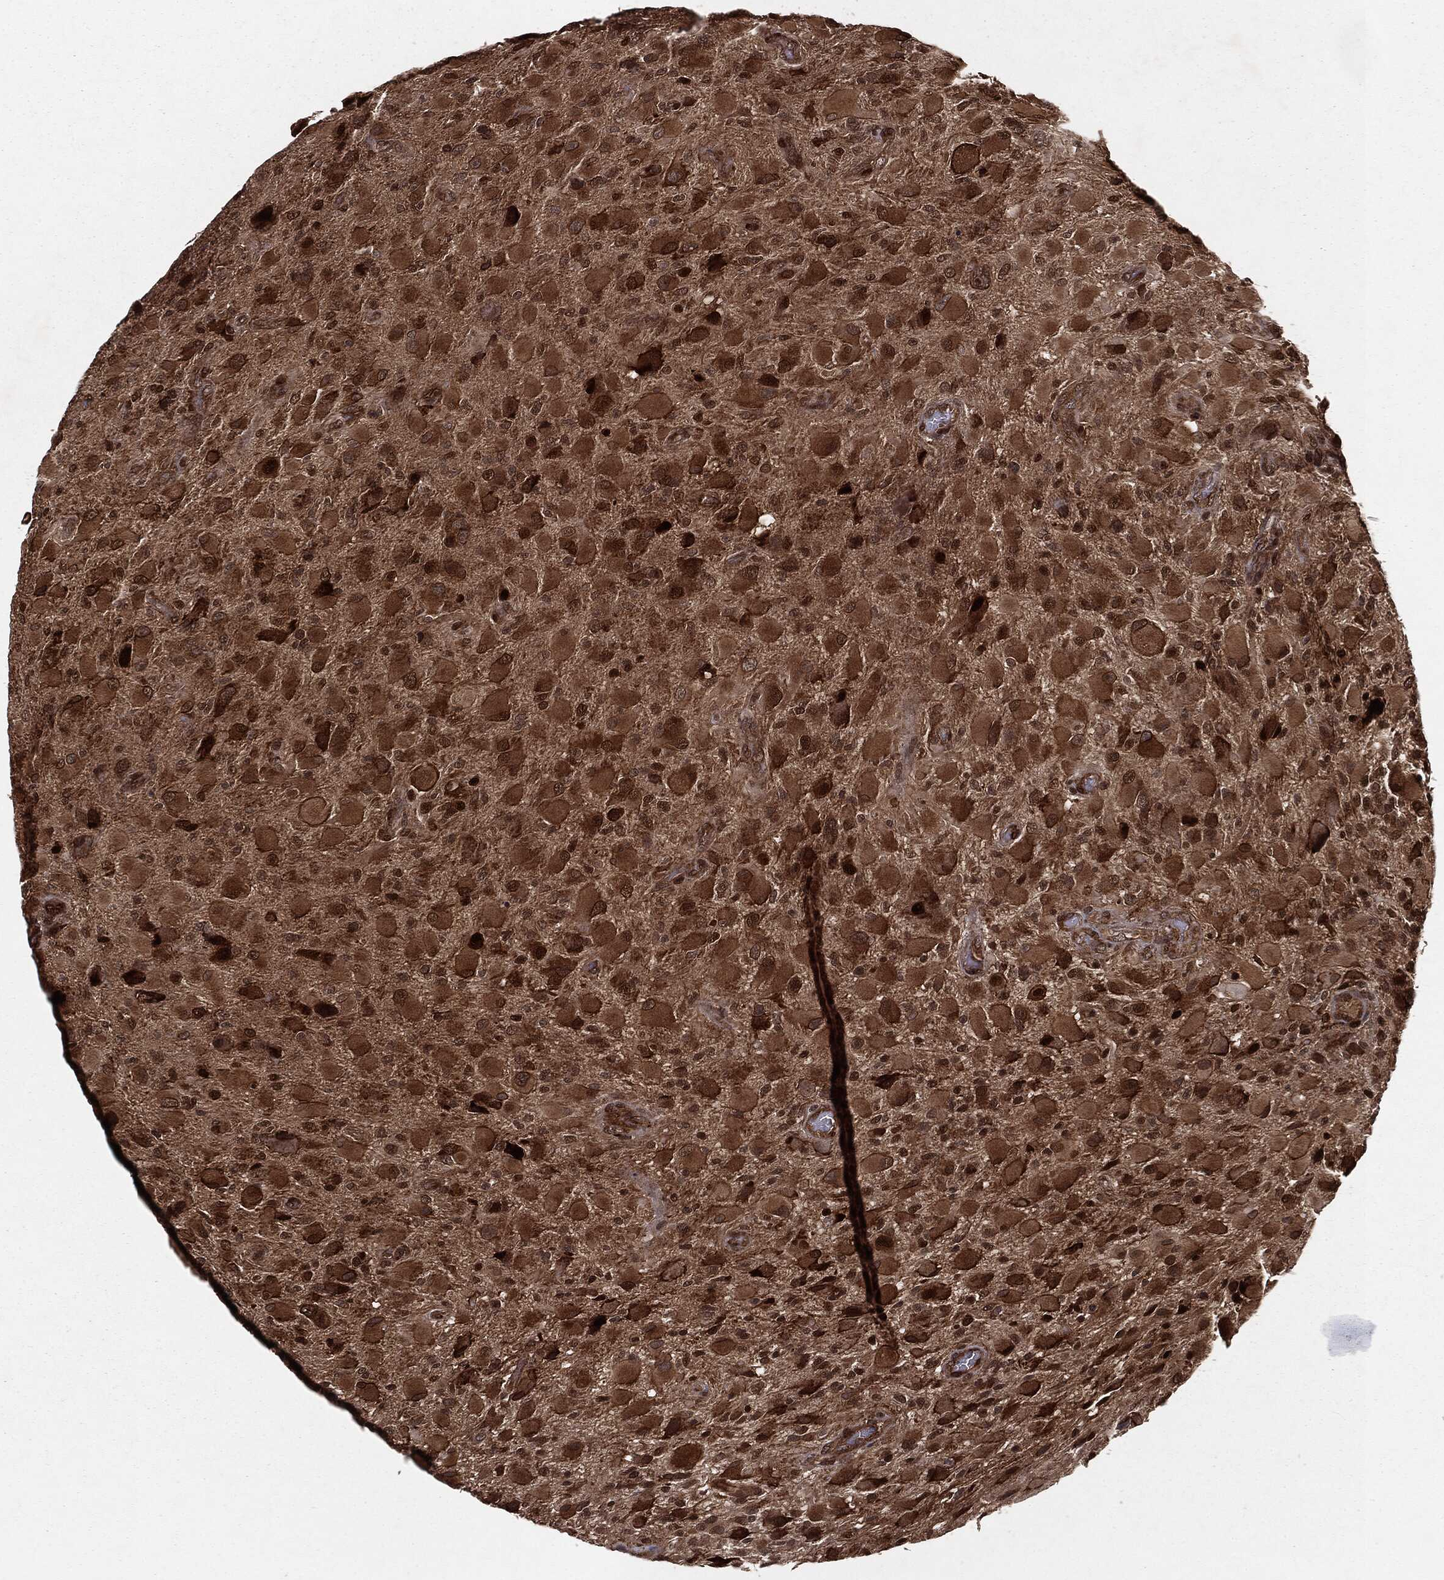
{"staining": {"intensity": "strong", "quantity": ">75%", "location": "cytoplasmic/membranous"}, "tissue": "glioma", "cell_type": "Tumor cells", "image_type": "cancer", "snomed": [{"axis": "morphology", "description": "Glioma, malignant, High grade"}, {"axis": "topography", "description": "Cerebral cortex"}], "caption": "Immunohistochemical staining of high-grade glioma (malignant) shows strong cytoplasmic/membranous protein expression in approximately >75% of tumor cells. Immunohistochemistry stains the protein of interest in brown and the nuclei are stained blue.", "gene": "RANBP9", "patient": {"sex": "male", "age": 35}}